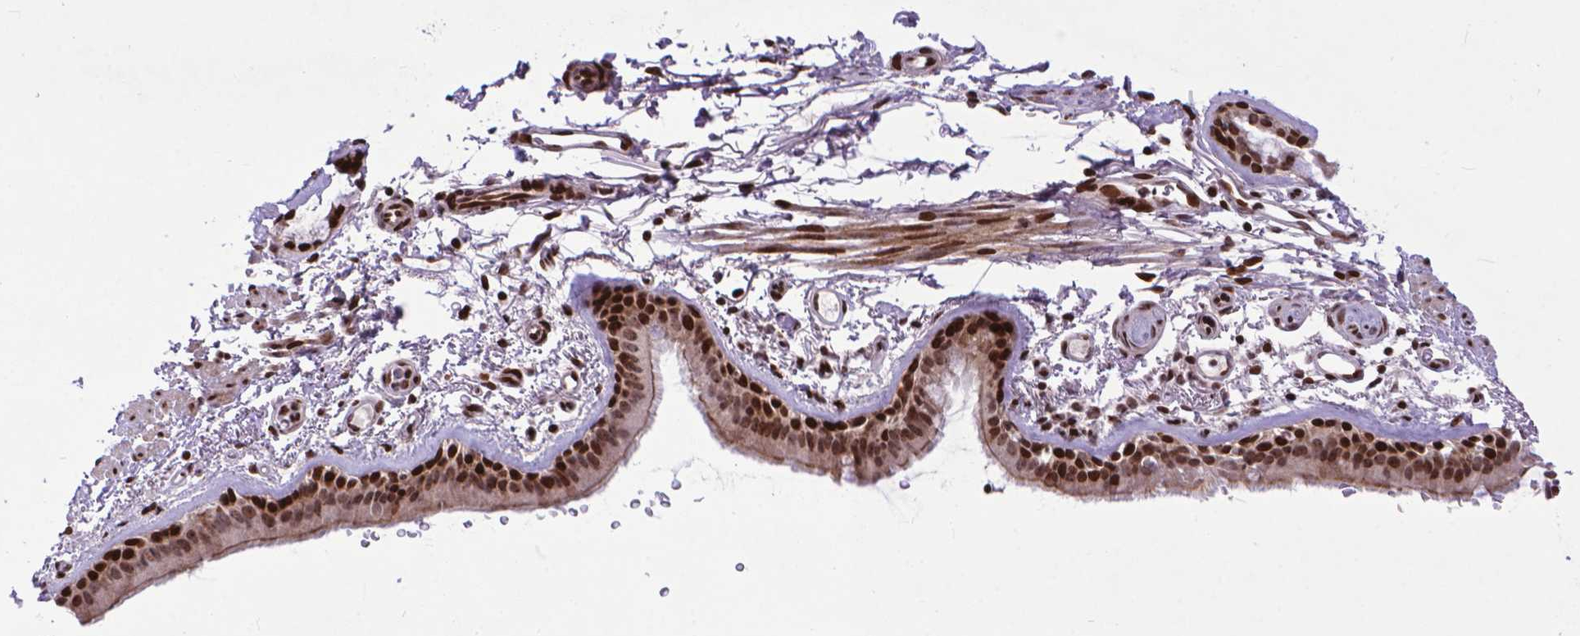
{"staining": {"intensity": "strong", "quantity": ">75%", "location": "nuclear"}, "tissue": "bronchus", "cell_type": "Respiratory epithelial cells", "image_type": "normal", "snomed": [{"axis": "morphology", "description": "Normal tissue, NOS"}, {"axis": "topography", "description": "Lymph node"}, {"axis": "topography", "description": "Bronchus"}], "caption": "Benign bronchus demonstrates strong nuclear positivity in about >75% of respiratory epithelial cells (IHC, brightfield microscopy, high magnification)..", "gene": "AMER1", "patient": {"sex": "female", "age": 70}}